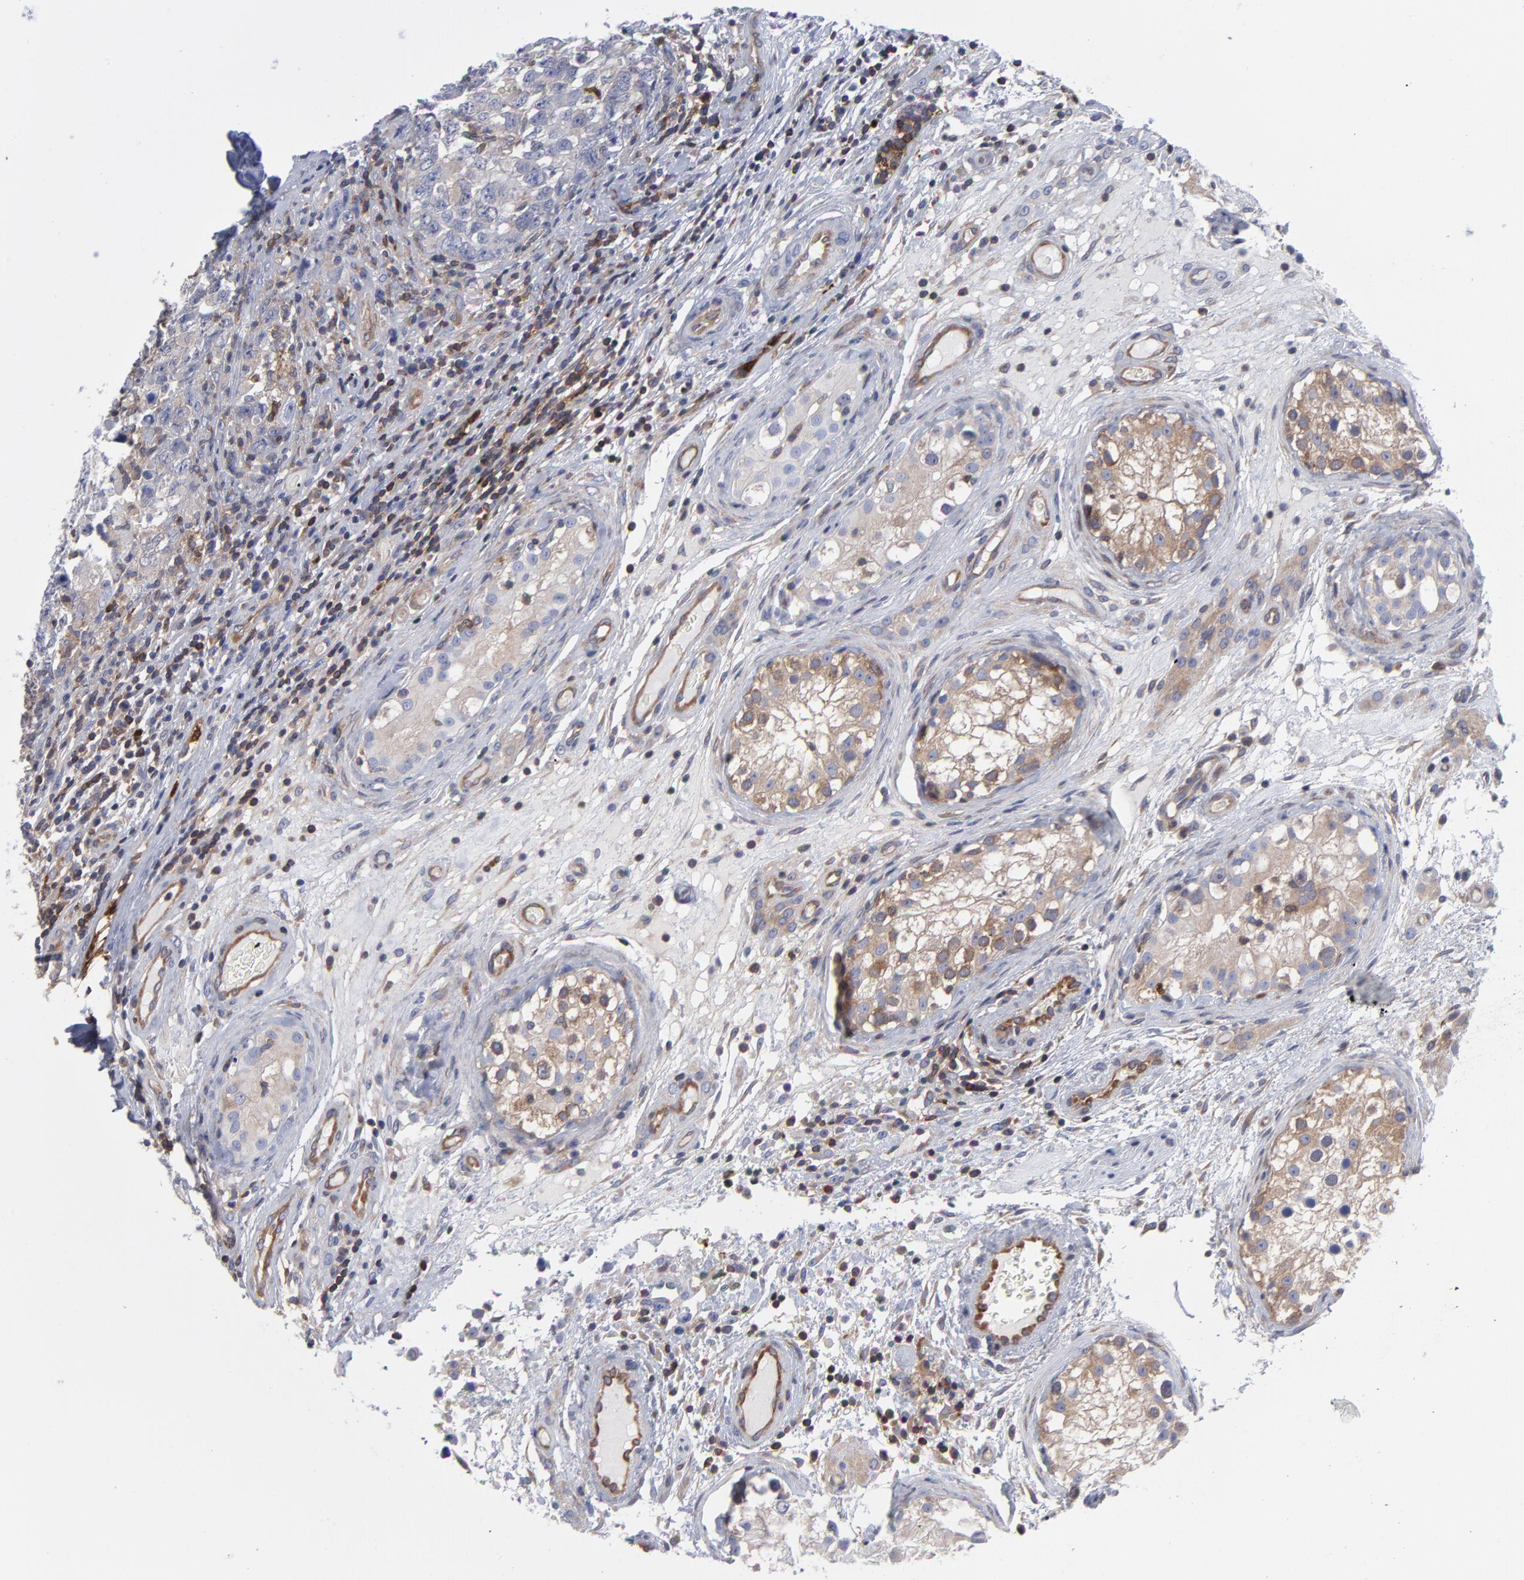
{"staining": {"intensity": "negative", "quantity": "none", "location": "none"}, "tissue": "testis cancer", "cell_type": "Tumor cells", "image_type": "cancer", "snomed": [{"axis": "morphology", "description": "Carcinoma, Embryonal, NOS"}, {"axis": "topography", "description": "Testis"}], "caption": "This is an immunohistochemistry image of human testis cancer (embryonal carcinoma). There is no staining in tumor cells.", "gene": "NFKBIA", "patient": {"sex": "male", "age": 31}}